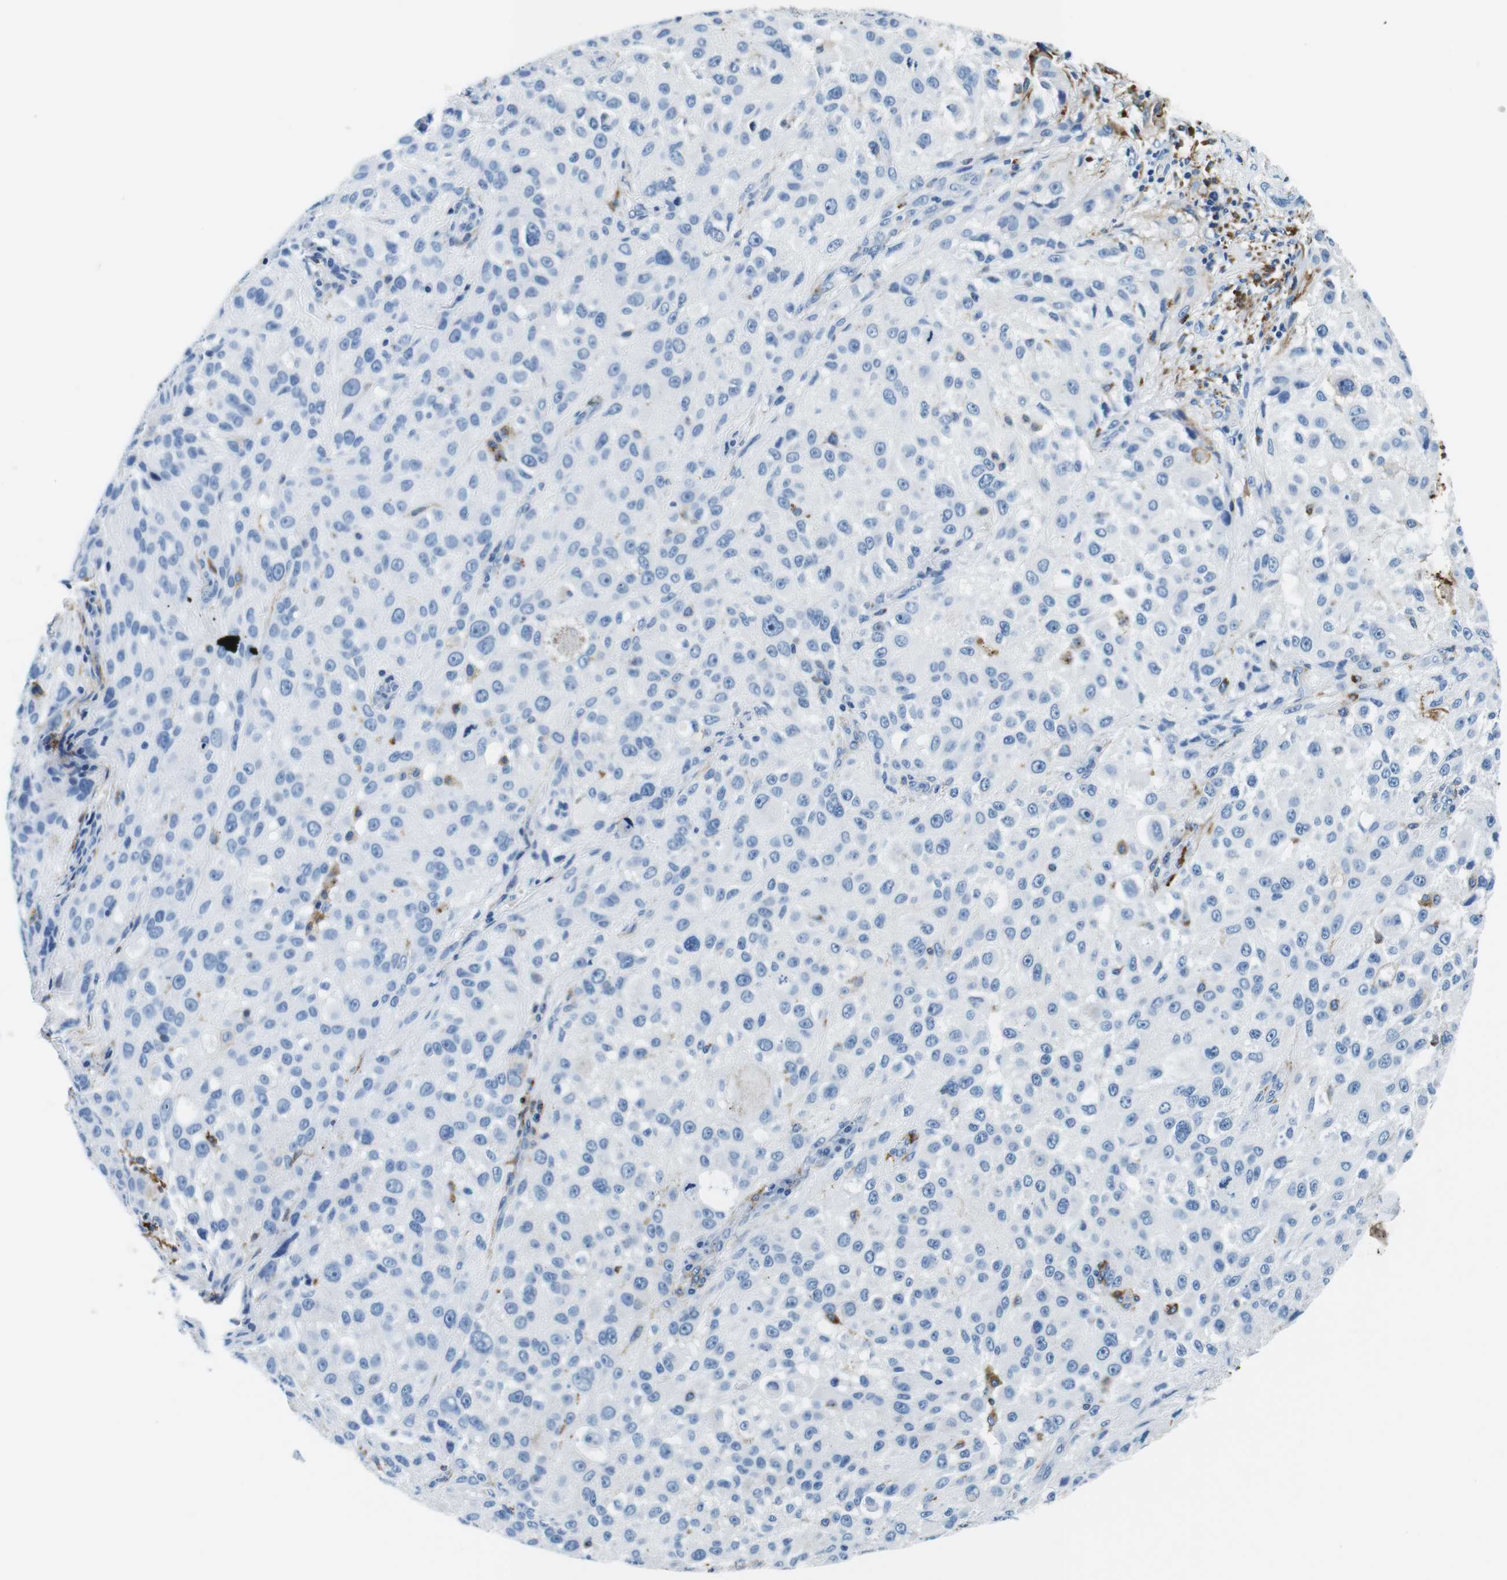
{"staining": {"intensity": "negative", "quantity": "none", "location": "none"}, "tissue": "melanoma", "cell_type": "Tumor cells", "image_type": "cancer", "snomed": [{"axis": "morphology", "description": "Necrosis, NOS"}, {"axis": "morphology", "description": "Malignant melanoma, NOS"}, {"axis": "topography", "description": "Skin"}], "caption": "IHC of malignant melanoma demonstrates no expression in tumor cells. (DAB (3,3'-diaminobenzidine) immunohistochemistry, high magnification).", "gene": "HLA-DRB1", "patient": {"sex": "female", "age": 87}}